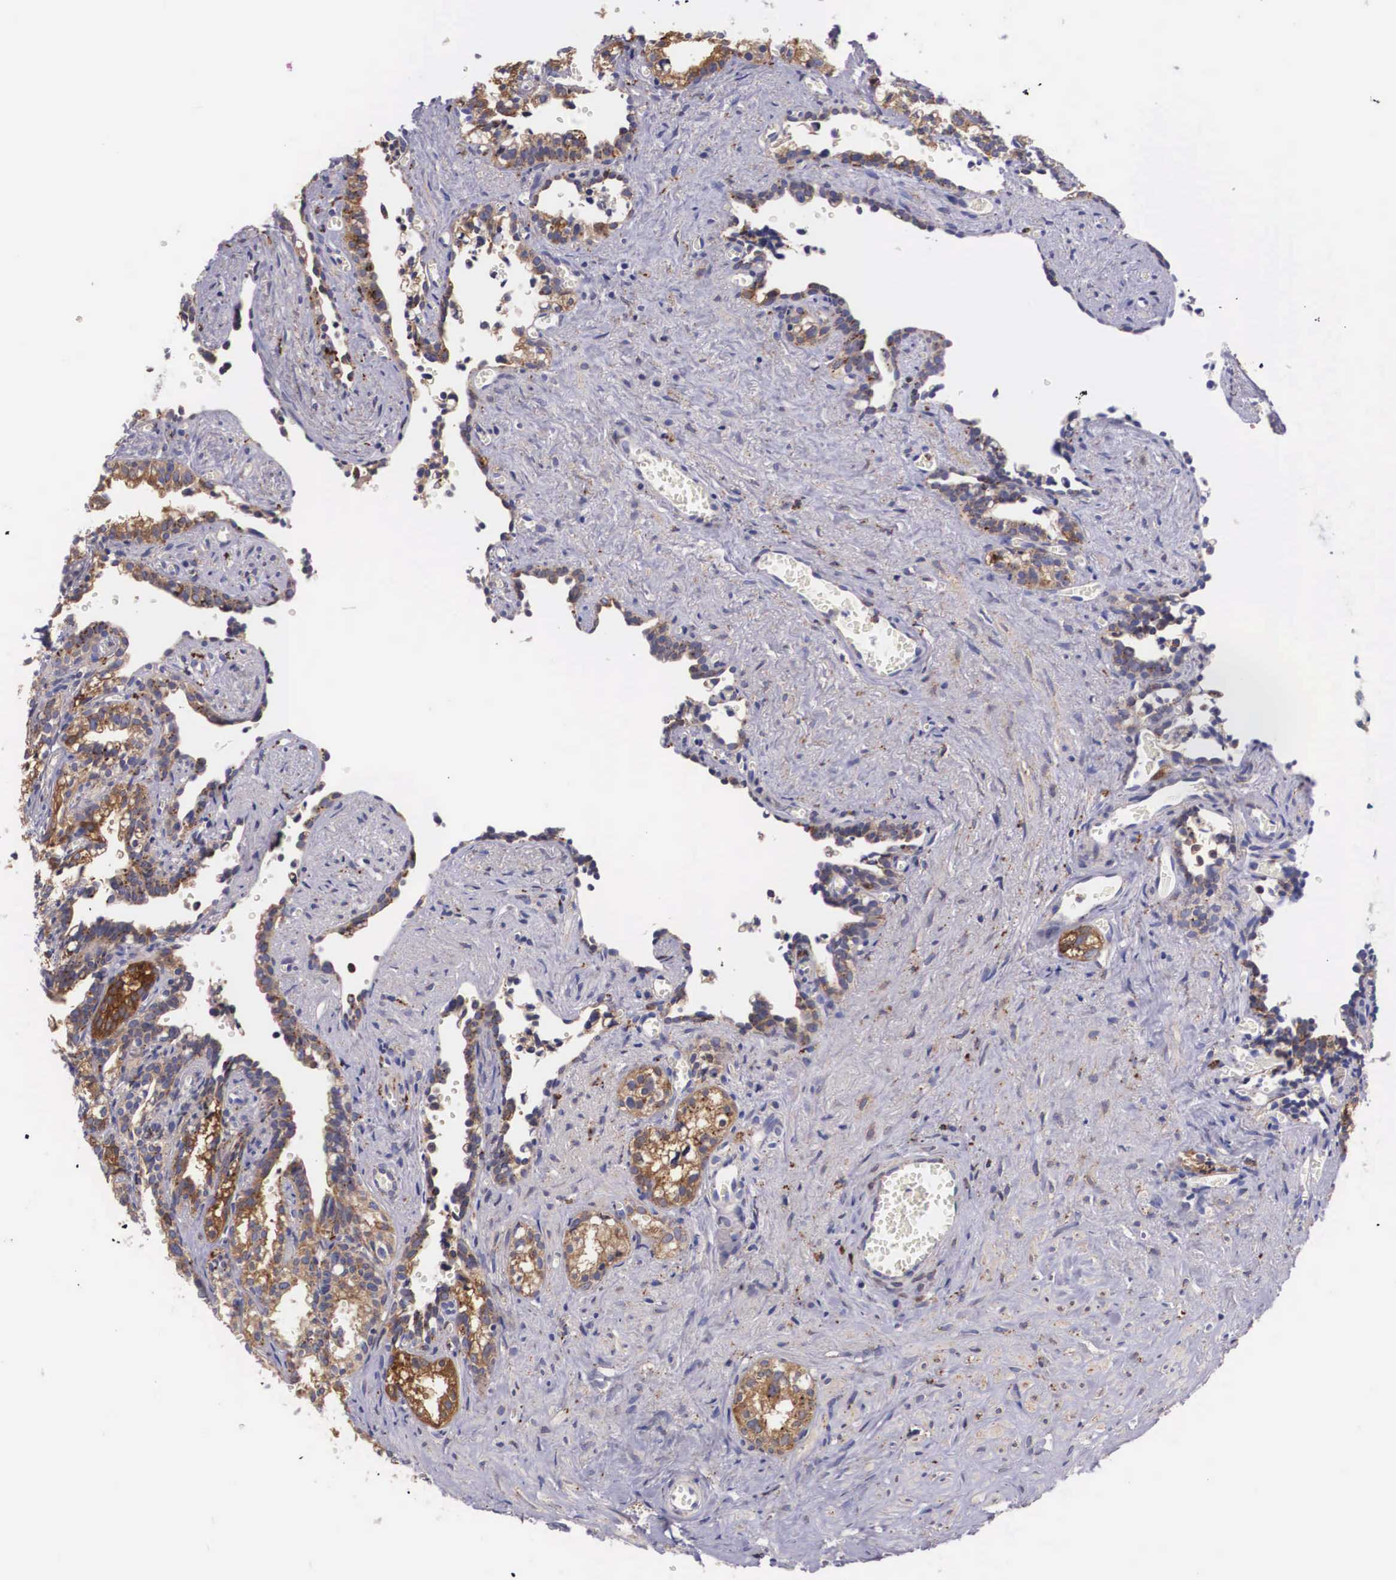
{"staining": {"intensity": "strong", "quantity": ">75%", "location": "cytoplasmic/membranous"}, "tissue": "seminal vesicle", "cell_type": "Glandular cells", "image_type": "normal", "snomed": [{"axis": "morphology", "description": "Normal tissue, NOS"}, {"axis": "topography", "description": "Seminal veicle"}], "caption": "Immunohistochemistry (DAB (3,3'-diaminobenzidine)) staining of benign seminal vesicle exhibits strong cytoplasmic/membranous protein expression in approximately >75% of glandular cells. (brown staining indicates protein expression, while blue staining denotes nuclei).", "gene": "NAGA", "patient": {"sex": "male", "age": 60}}